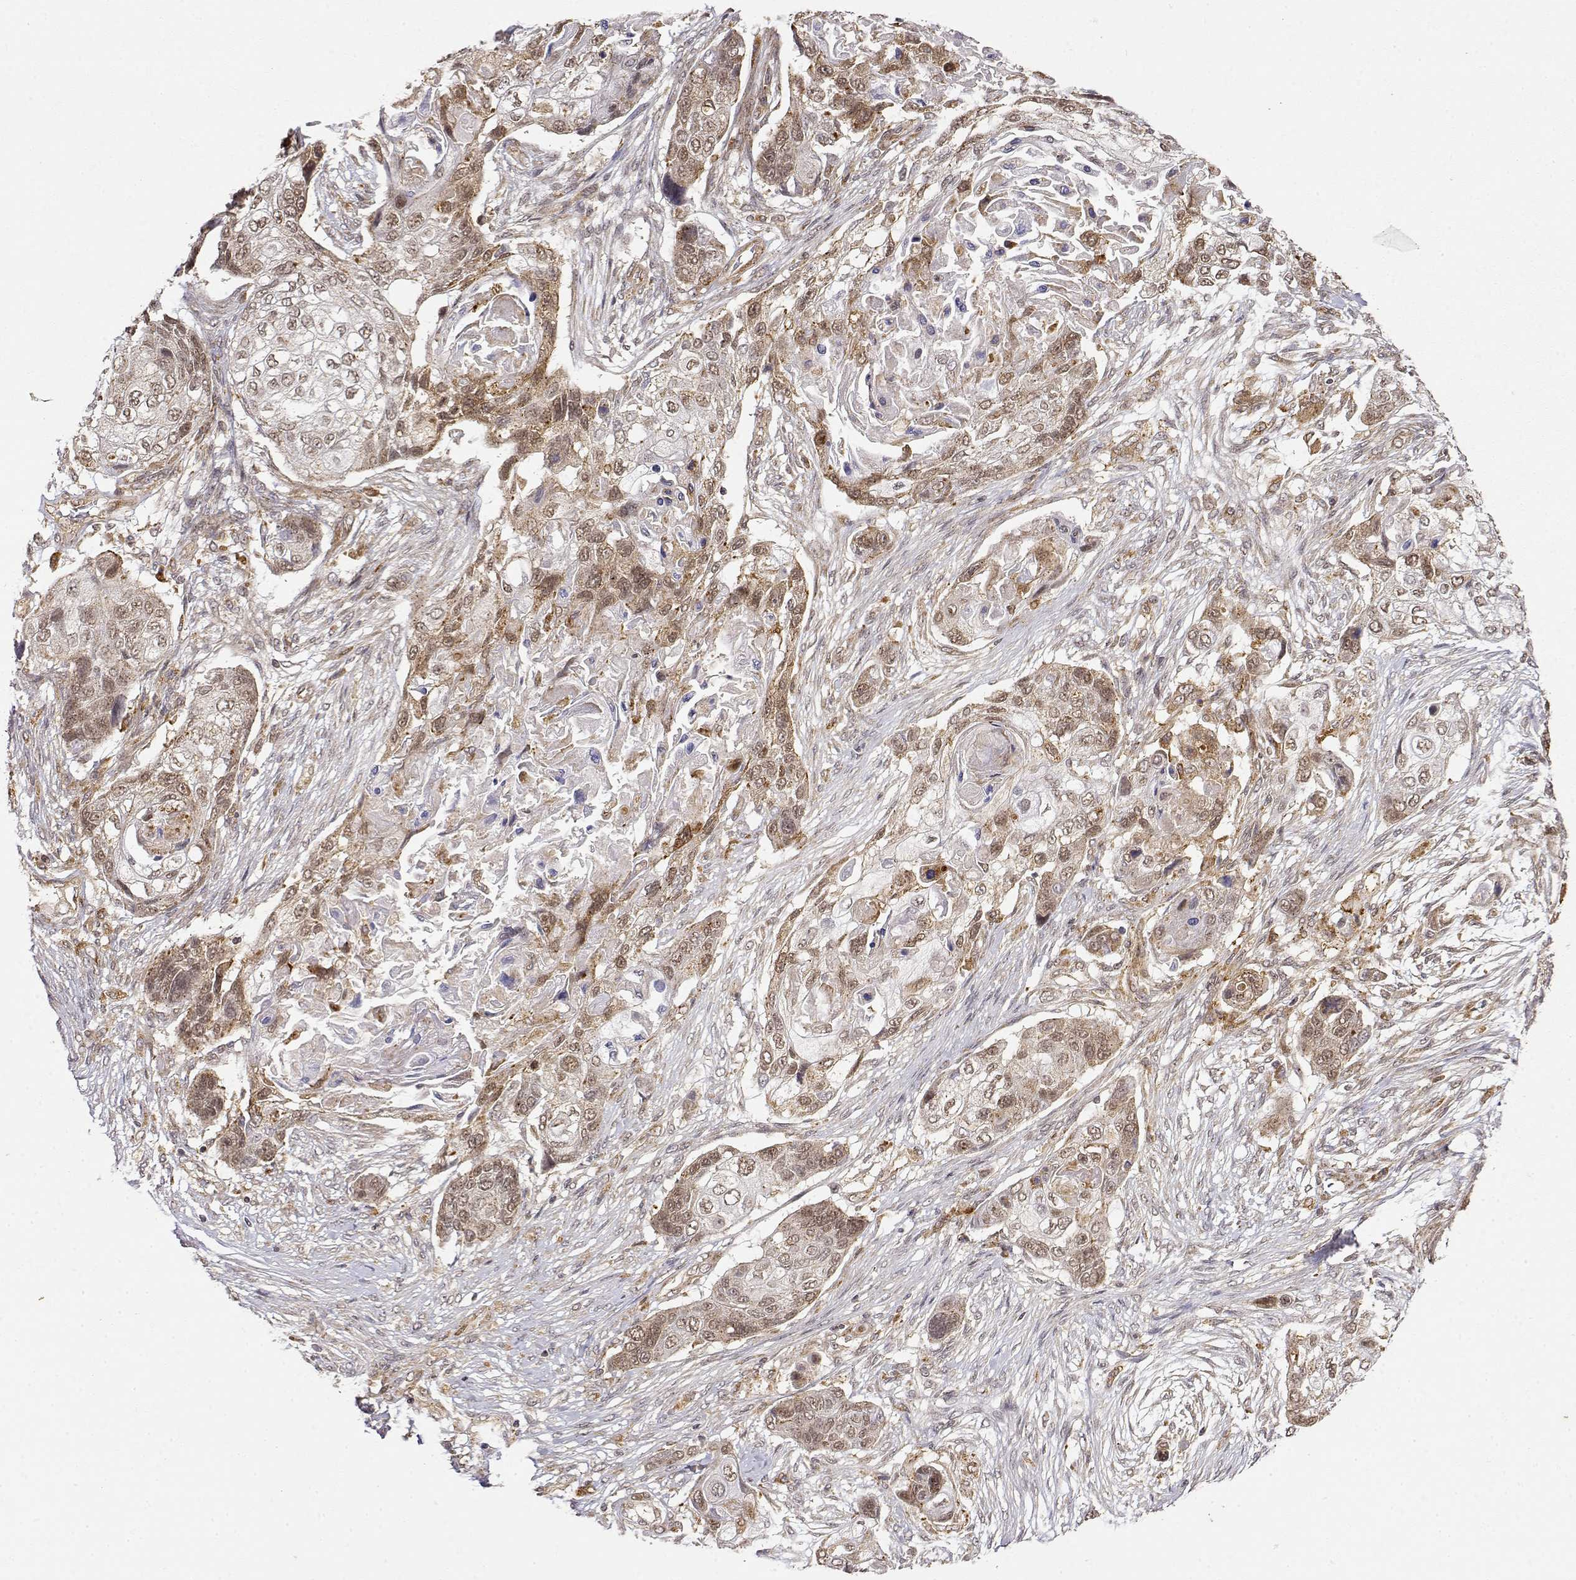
{"staining": {"intensity": "moderate", "quantity": "25%-75%", "location": "cytoplasmic/membranous"}, "tissue": "lung cancer", "cell_type": "Tumor cells", "image_type": "cancer", "snomed": [{"axis": "morphology", "description": "Squamous cell carcinoma, NOS"}, {"axis": "topography", "description": "Lung"}], "caption": "A brown stain highlights moderate cytoplasmic/membranous staining of a protein in human lung cancer (squamous cell carcinoma) tumor cells.", "gene": "RNF13", "patient": {"sex": "male", "age": 69}}